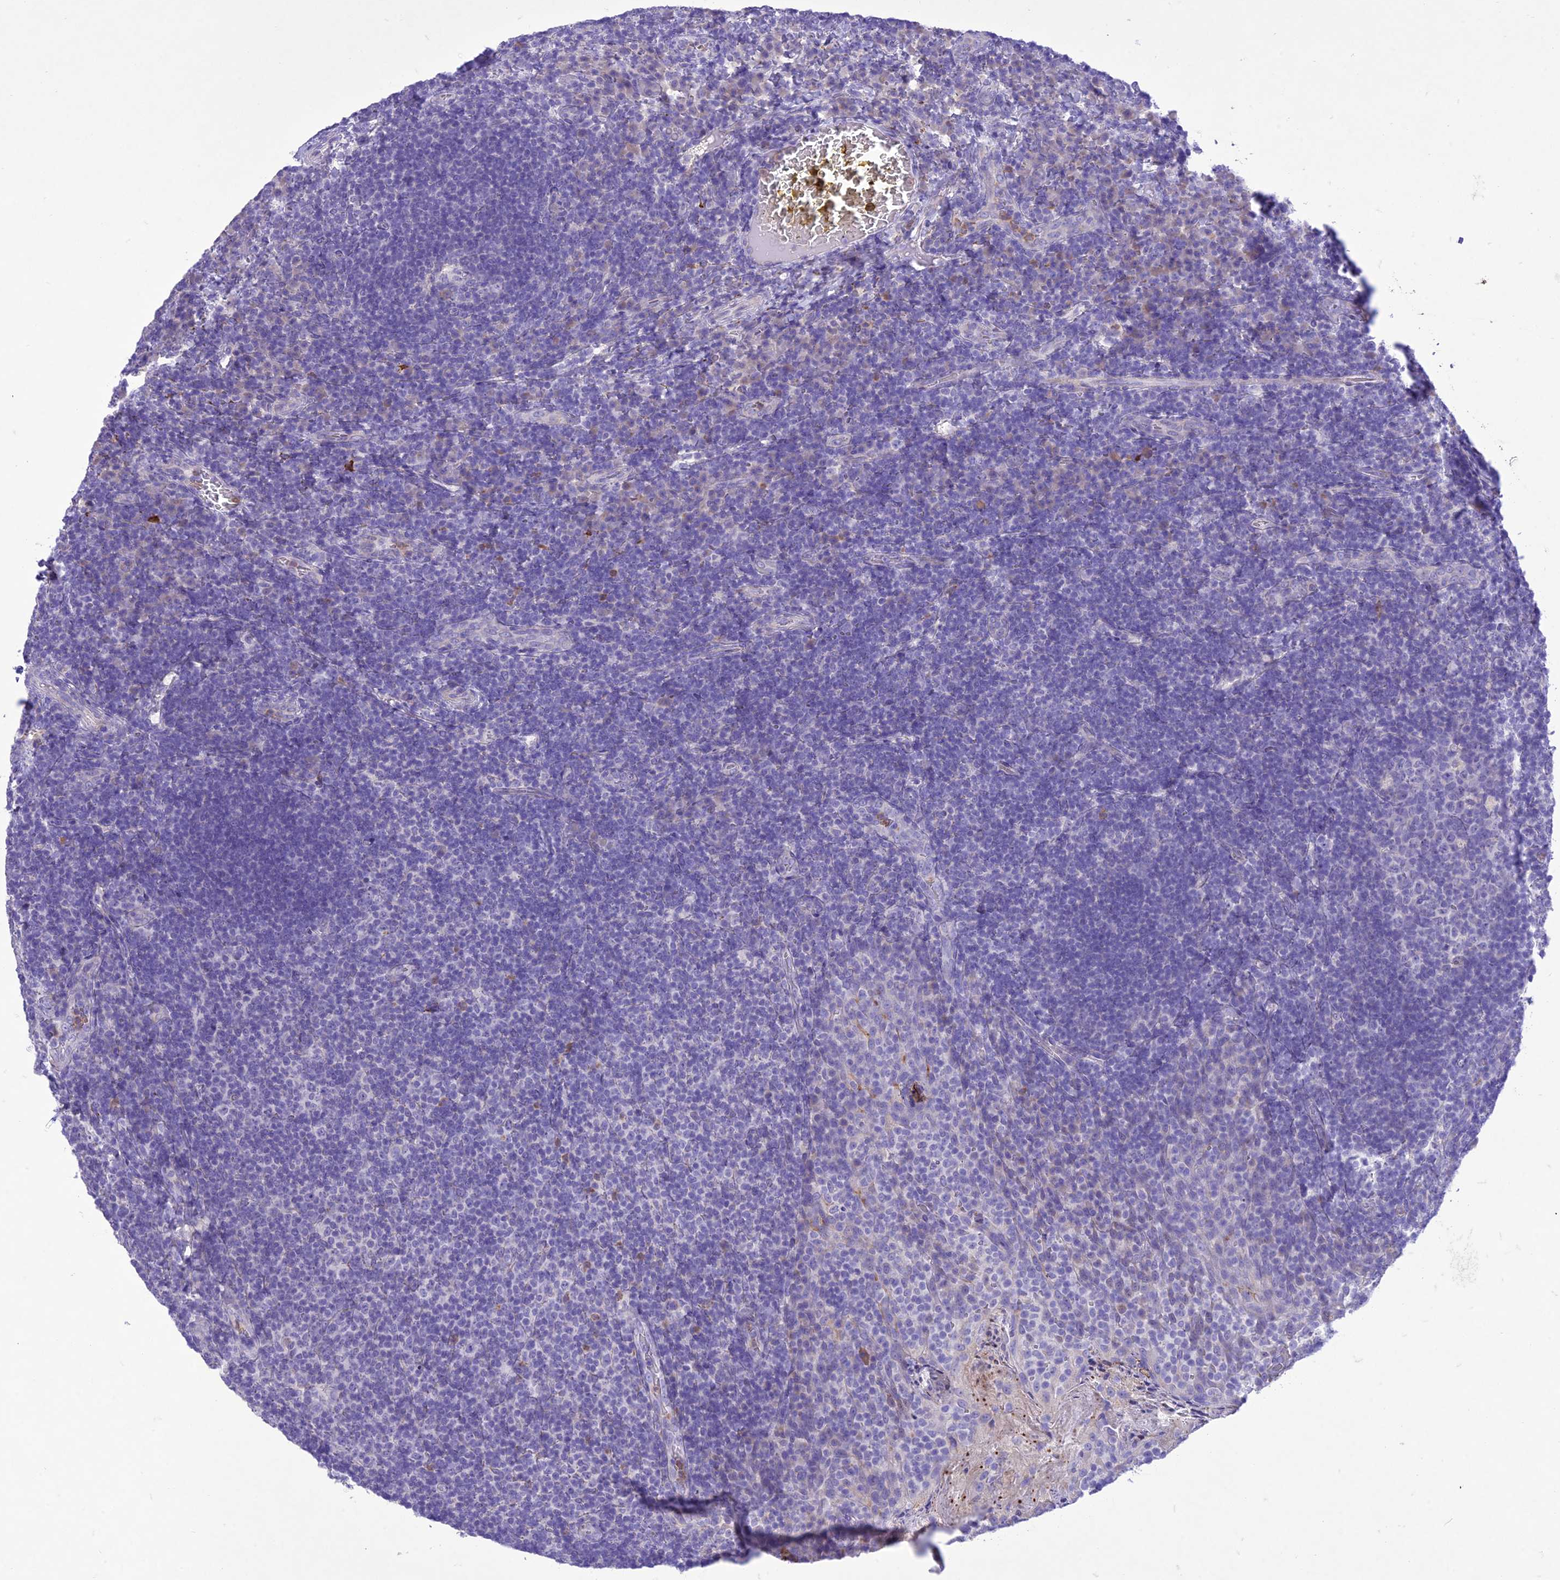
{"staining": {"intensity": "negative", "quantity": "none", "location": "none"}, "tissue": "tonsil", "cell_type": "Germinal center cells", "image_type": "normal", "snomed": [{"axis": "morphology", "description": "Normal tissue, NOS"}, {"axis": "topography", "description": "Tonsil"}], "caption": "Immunohistochemistry (IHC) of benign human tonsil demonstrates no staining in germinal center cells.", "gene": "SLC13A5", "patient": {"sex": "male", "age": 17}}